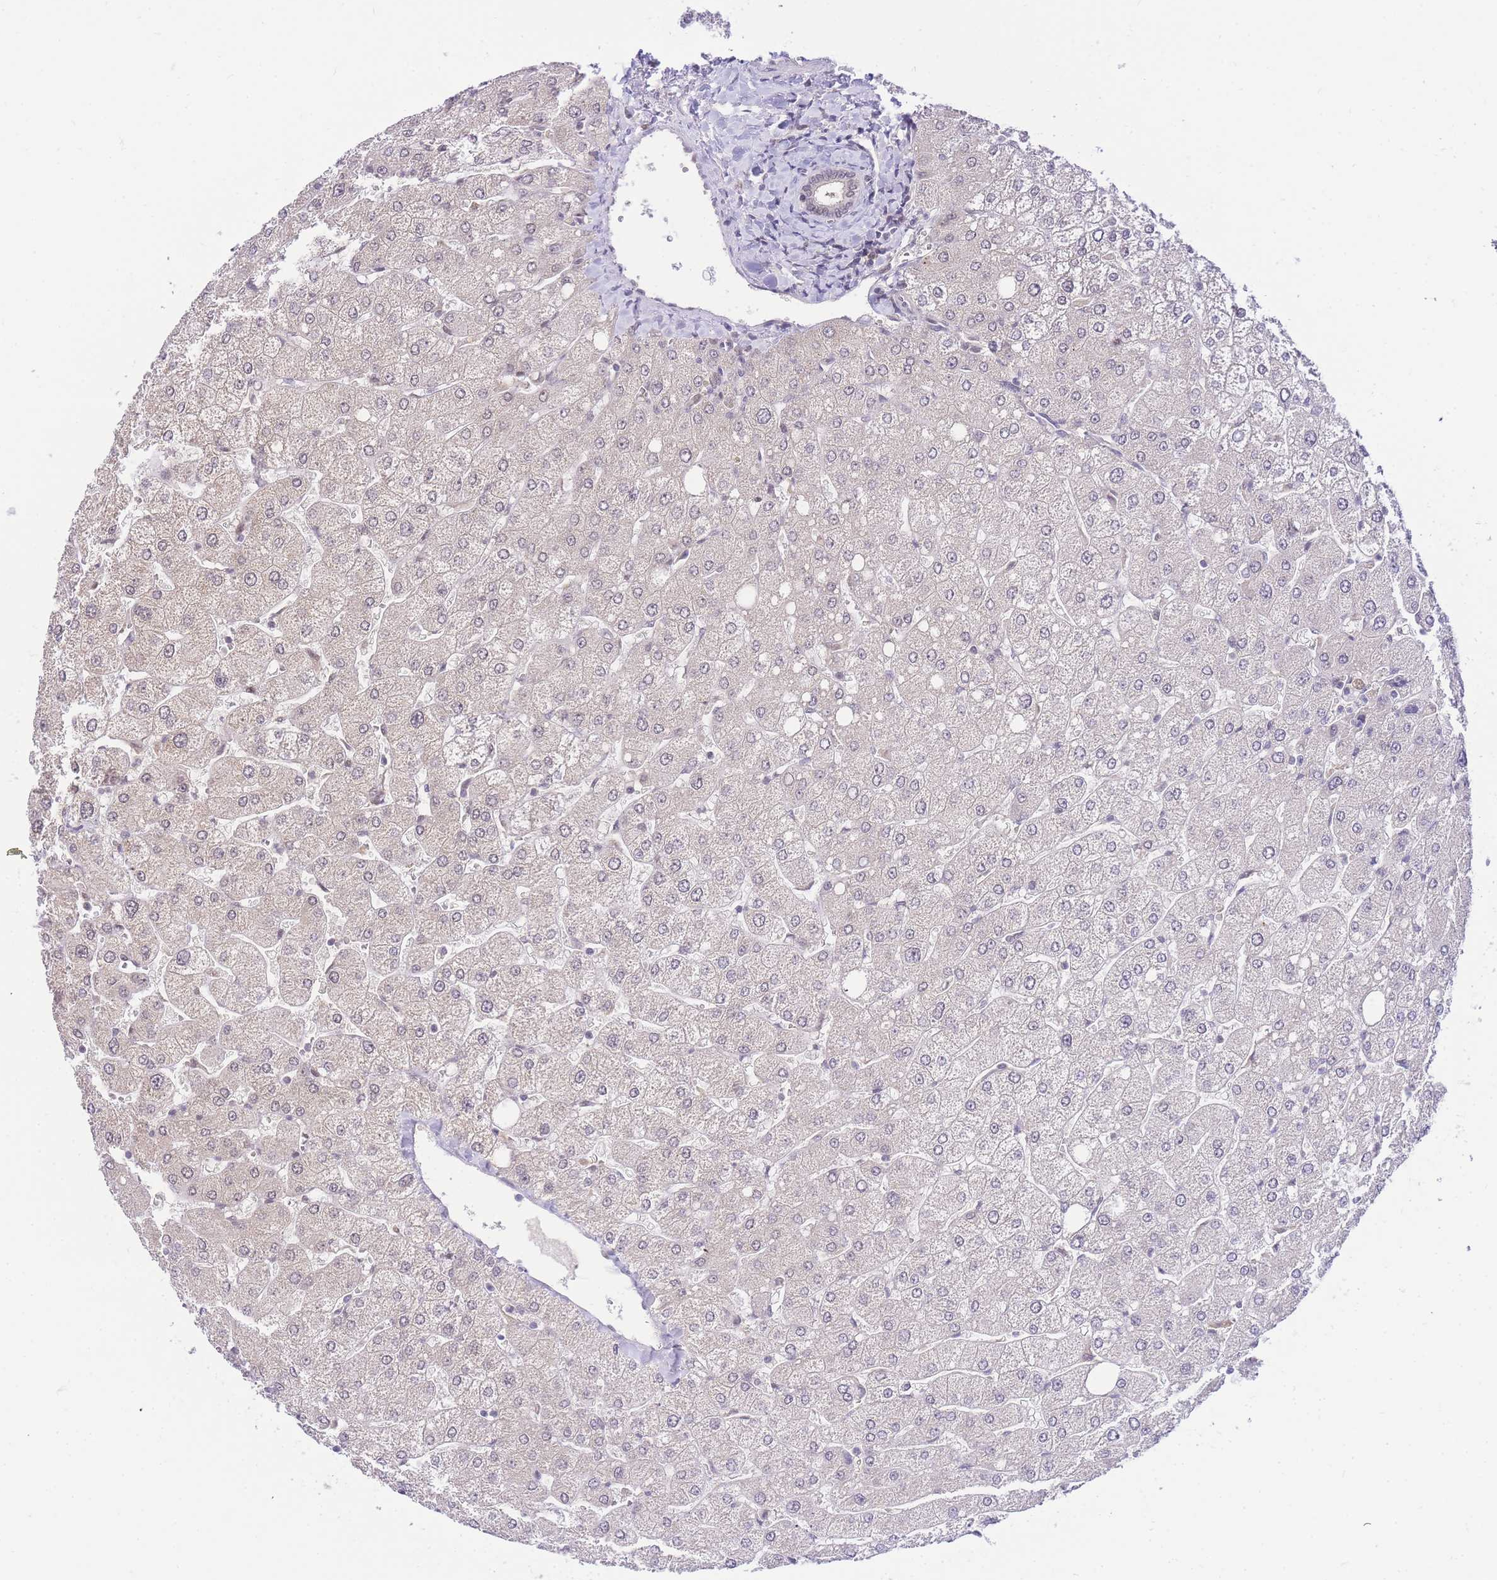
{"staining": {"intensity": "negative", "quantity": "none", "location": "none"}, "tissue": "liver", "cell_type": "Cholangiocytes", "image_type": "normal", "snomed": [{"axis": "morphology", "description": "Normal tissue, NOS"}, {"axis": "topography", "description": "Liver"}], "caption": "Immunohistochemistry (IHC) histopathology image of normal human liver stained for a protein (brown), which displays no positivity in cholangiocytes. The staining is performed using DAB (3,3'-diaminobenzidine) brown chromogen with nuclei counter-stained in using hematoxylin.", "gene": "PUS10", "patient": {"sex": "male", "age": 55}}